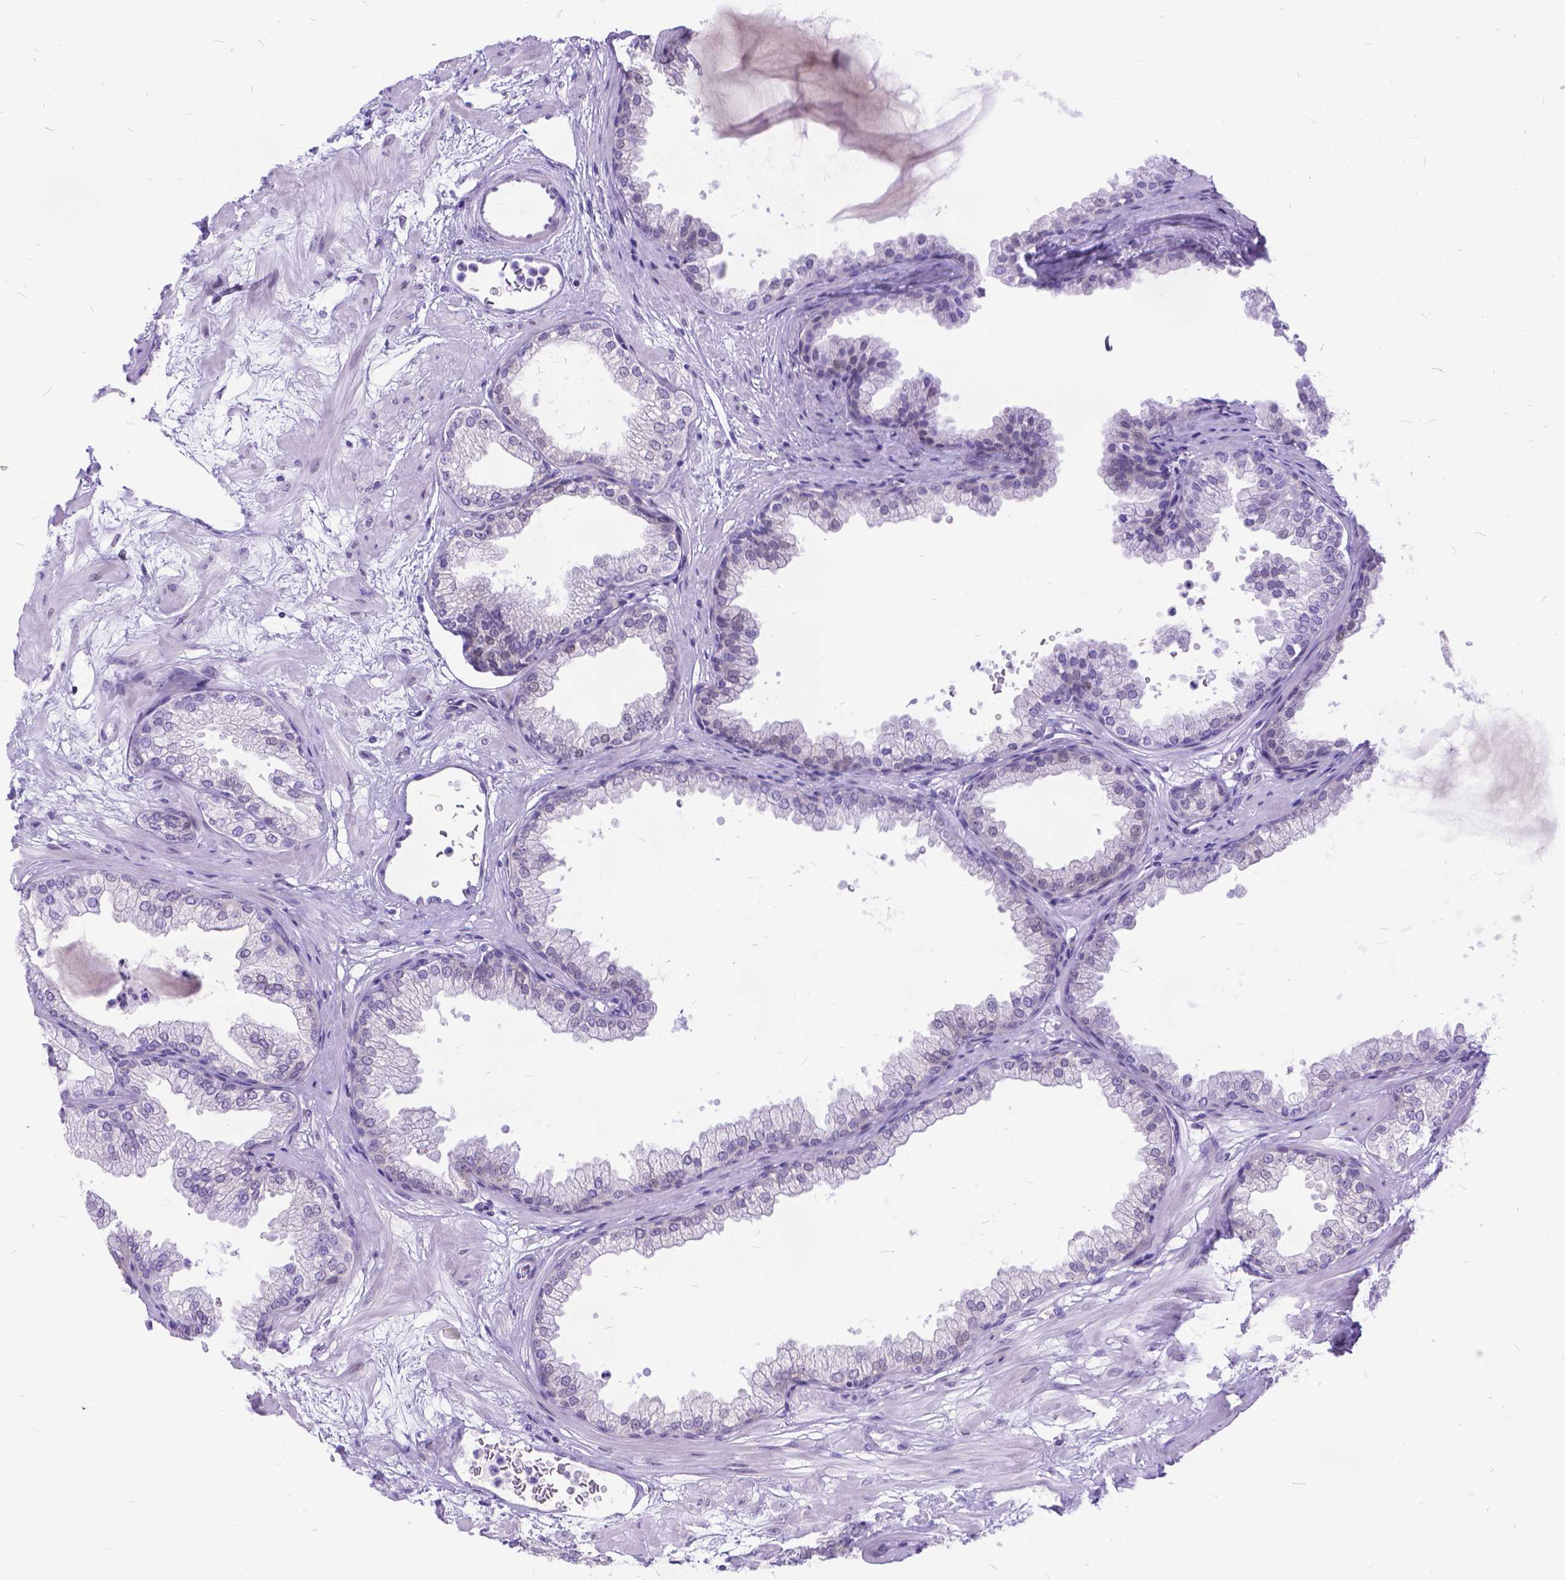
{"staining": {"intensity": "weak", "quantity": "<25%", "location": "nuclear"}, "tissue": "prostate", "cell_type": "Glandular cells", "image_type": "normal", "snomed": [{"axis": "morphology", "description": "Normal tissue, NOS"}, {"axis": "topography", "description": "Prostate"}], "caption": "The image shows no significant expression in glandular cells of prostate.", "gene": "FAM124B", "patient": {"sex": "male", "age": 37}}